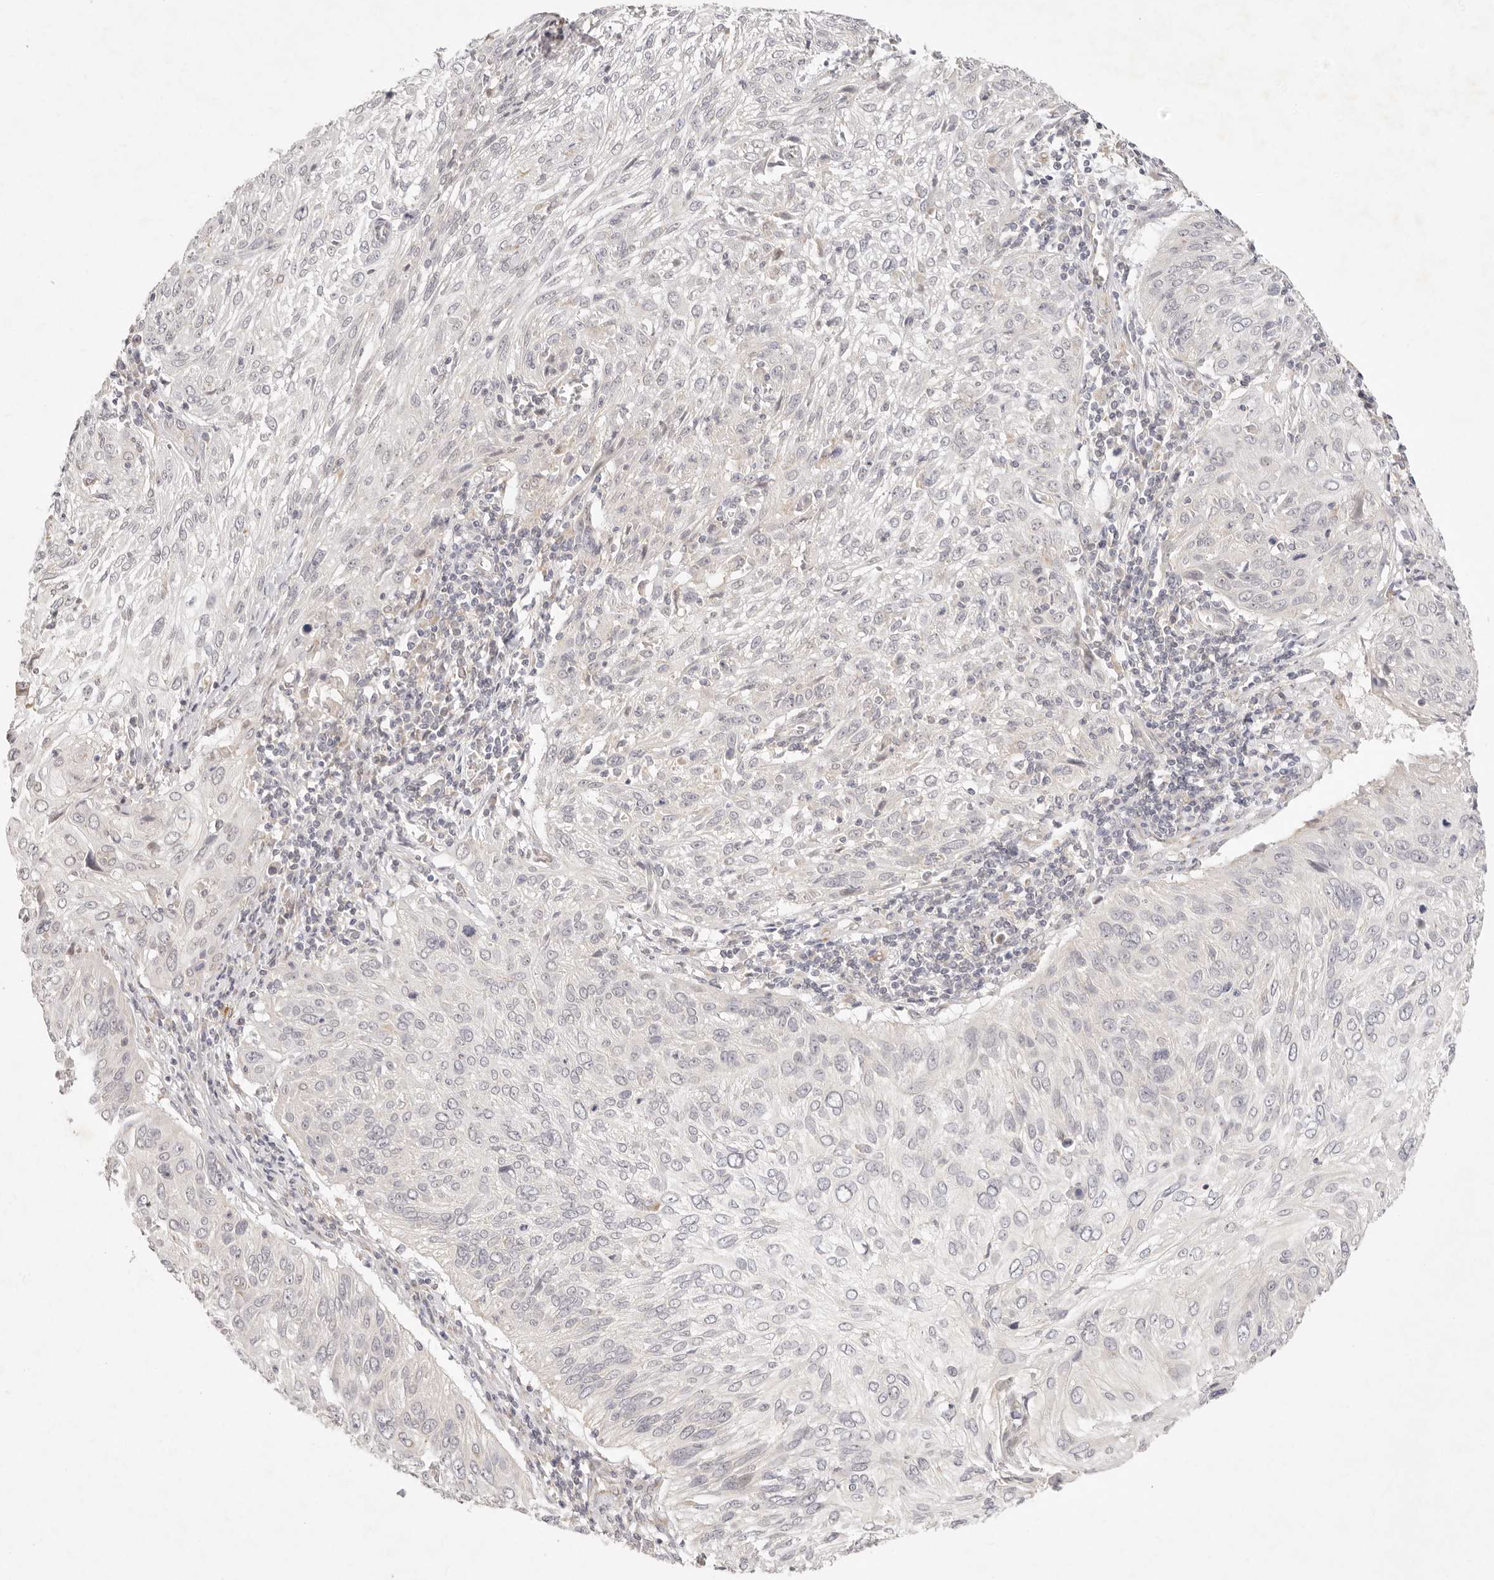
{"staining": {"intensity": "negative", "quantity": "none", "location": "none"}, "tissue": "cervical cancer", "cell_type": "Tumor cells", "image_type": "cancer", "snomed": [{"axis": "morphology", "description": "Squamous cell carcinoma, NOS"}, {"axis": "topography", "description": "Cervix"}], "caption": "IHC of cervical cancer reveals no staining in tumor cells.", "gene": "GPR156", "patient": {"sex": "female", "age": 51}}